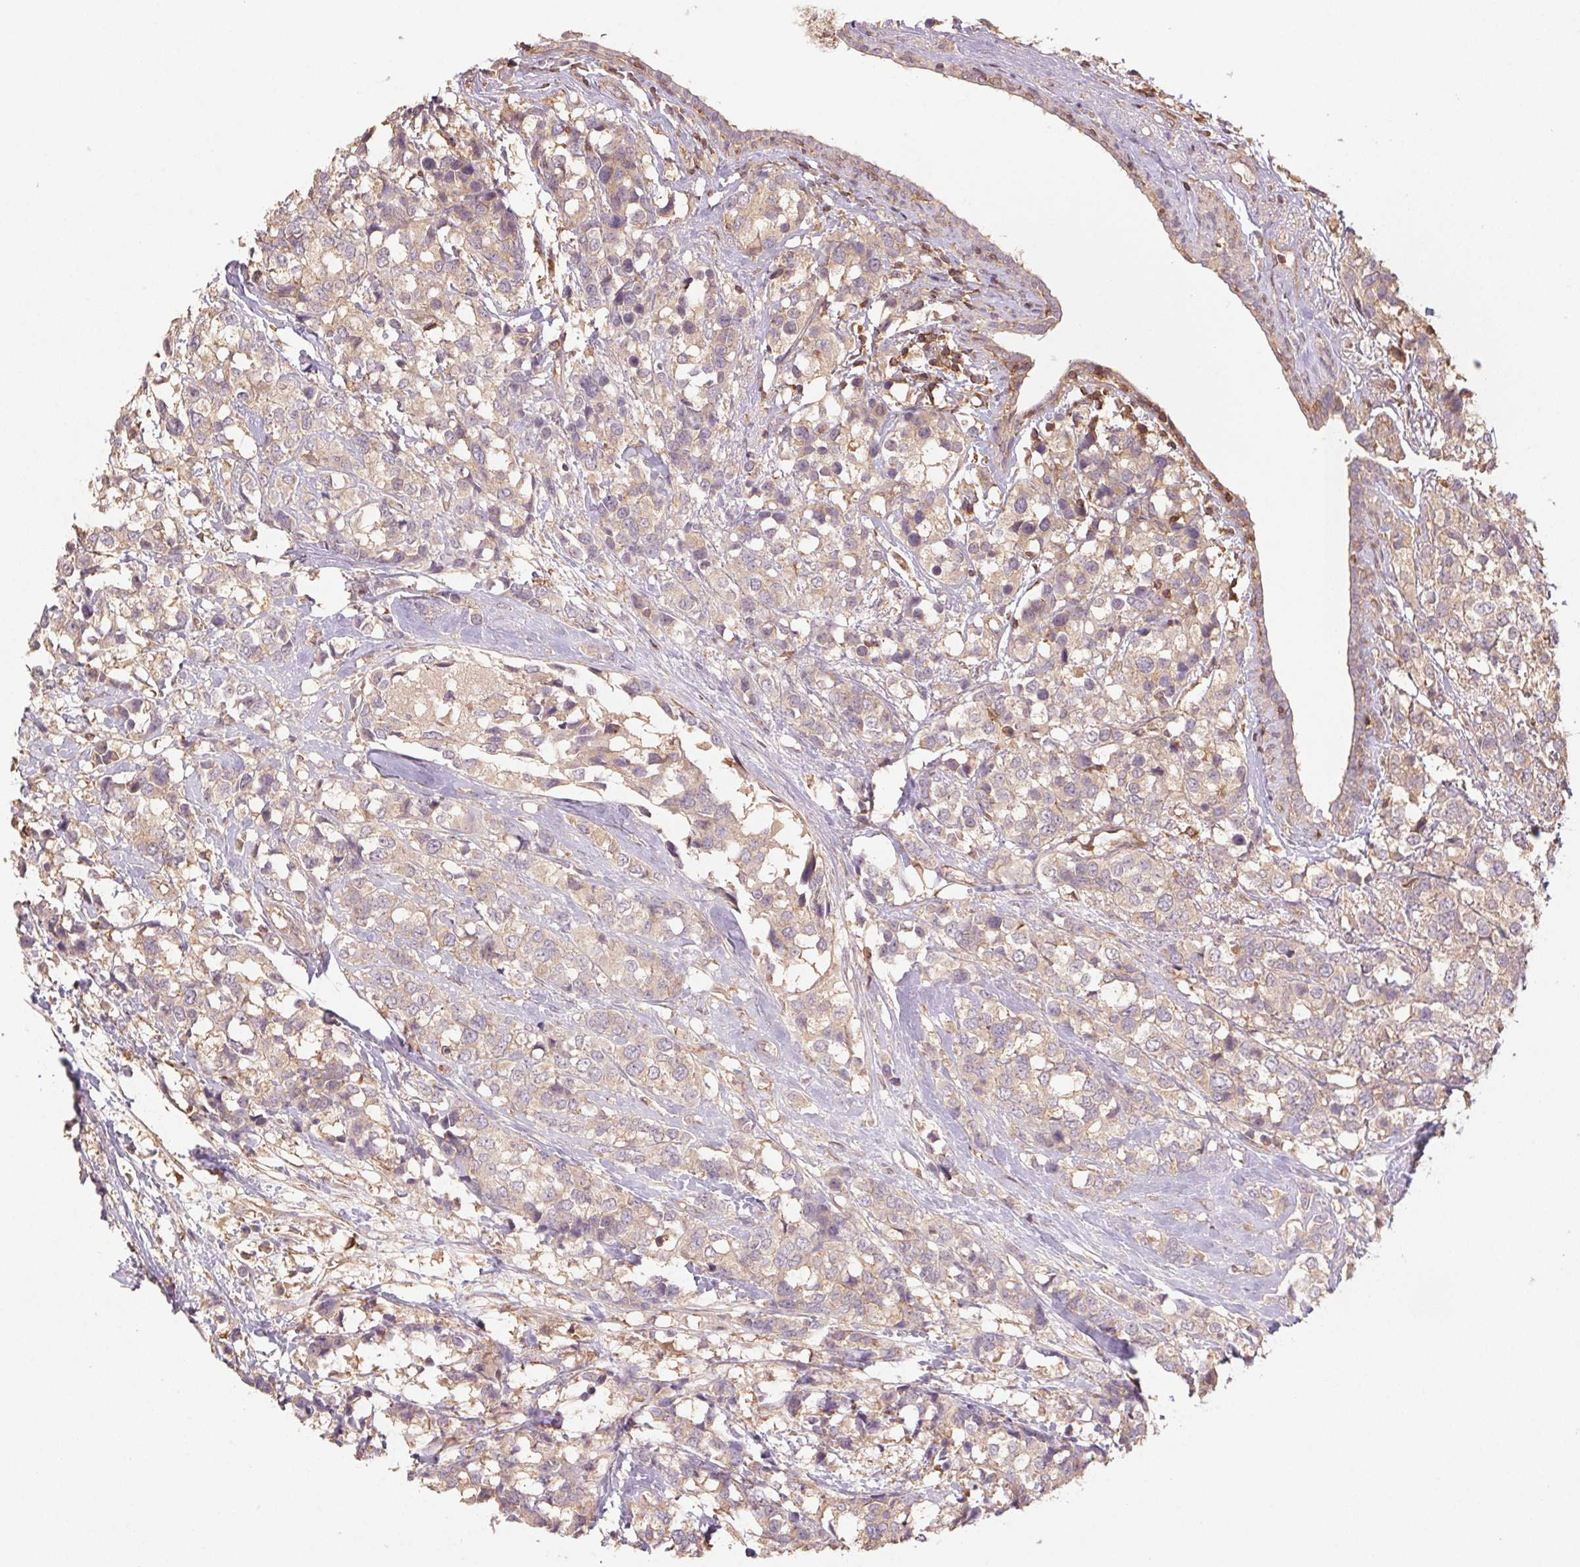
{"staining": {"intensity": "weak", "quantity": ">75%", "location": "cytoplasmic/membranous"}, "tissue": "breast cancer", "cell_type": "Tumor cells", "image_type": "cancer", "snomed": [{"axis": "morphology", "description": "Lobular carcinoma"}, {"axis": "topography", "description": "Breast"}], "caption": "IHC photomicrograph of breast cancer (lobular carcinoma) stained for a protein (brown), which exhibits low levels of weak cytoplasmic/membranous positivity in approximately >75% of tumor cells.", "gene": "TUBA3D", "patient": {"sex": "female", "age": 59}}